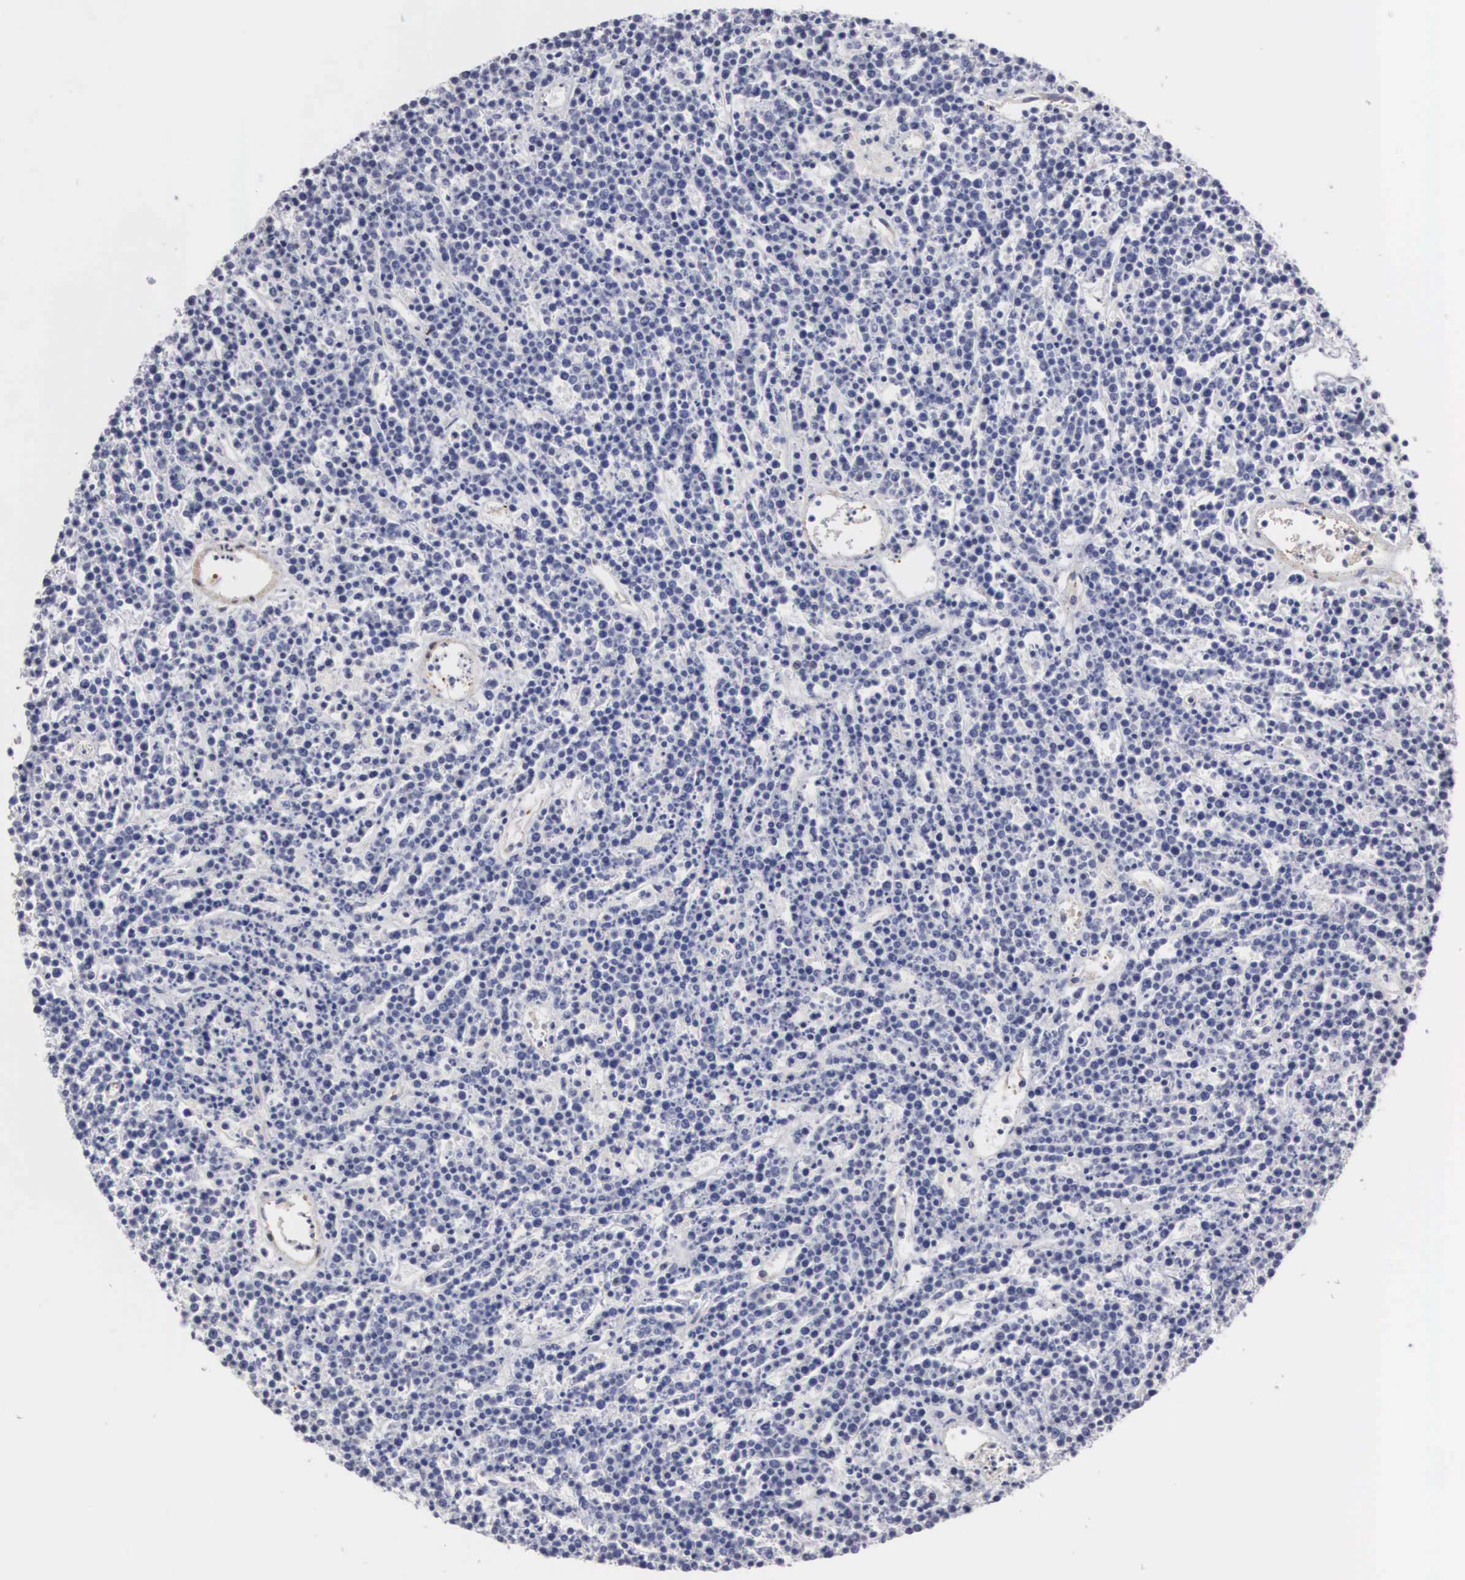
{"staining": {"intensity": "negative", "quantity": "none", "location": "none"}, "tissue": "lymphoma", "cell_type": "Tumor cells", "image_type": "cancer", "snomed": [{"axis": "morphology", "description": "Malignant lymphoma, non-Hodgkin's type, High grade"}, {"axis": "topography", "description": "Ovary"}], "caption": "There is no significant staining in tumor cells of lymphoma.", "gene": "ELFN2", "patient": {"sex": "female", "age": 56}}